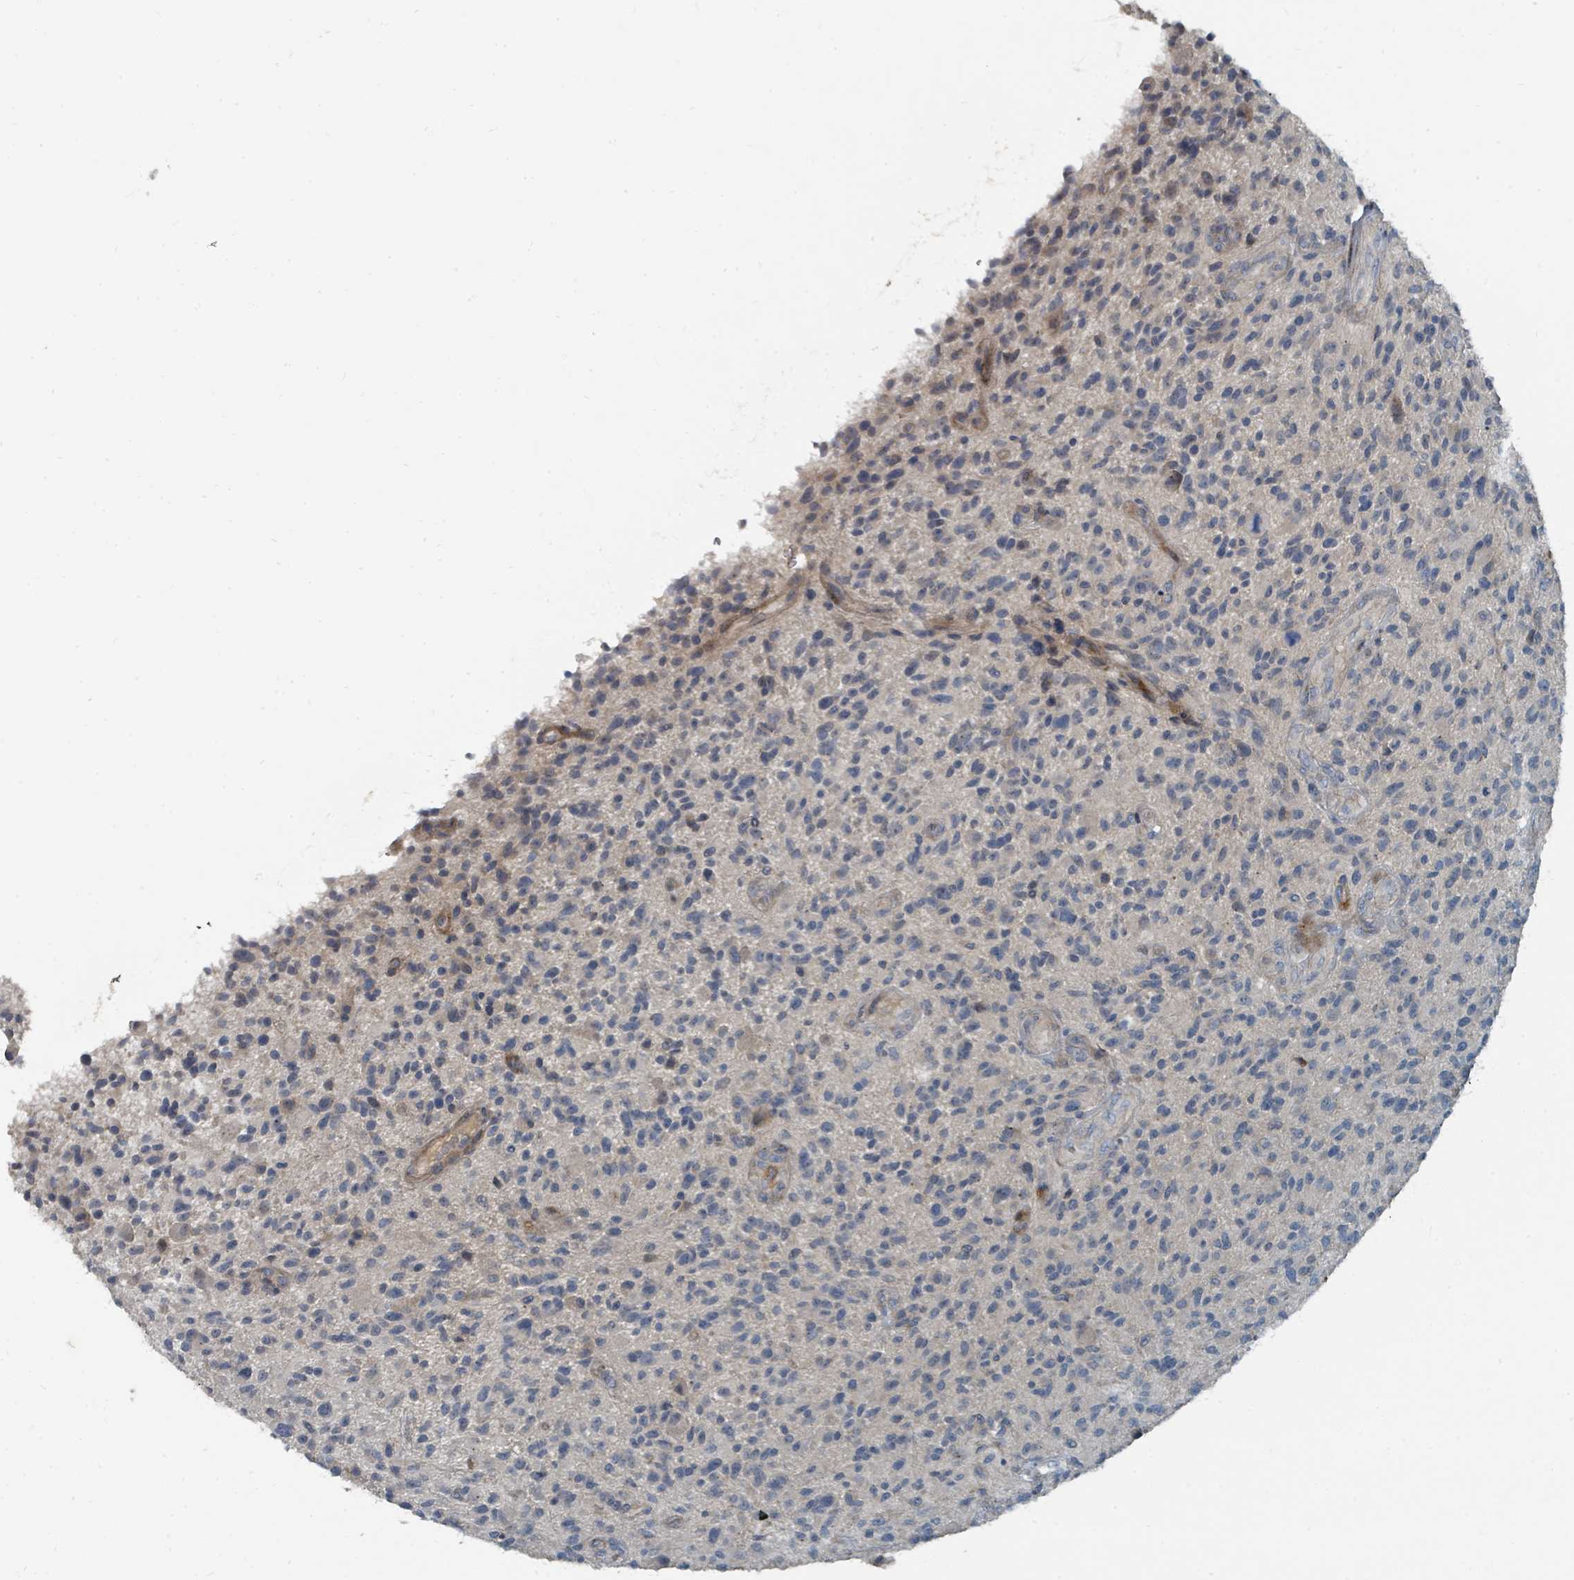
{"staining": {"intensity": "negative", "quantity": "none", "location": "none"}, "tissue": "glioma", "cell_type": "Tumor cells", "image_type": "cancer", "snomed": [{"axis": "morphology", "description": "Glioma, malignant, High grade"}, {"axis": "topography", "description": "Brain"}], "caption": "Immunohistochemical staining of malignant glioma (high-grade) reveals no significant staining in tumor cells. (IHC, brightfield microscopy, high magnification).", "gene": "SLC44A5", "patient": {"sex": "male", "age": 47}}